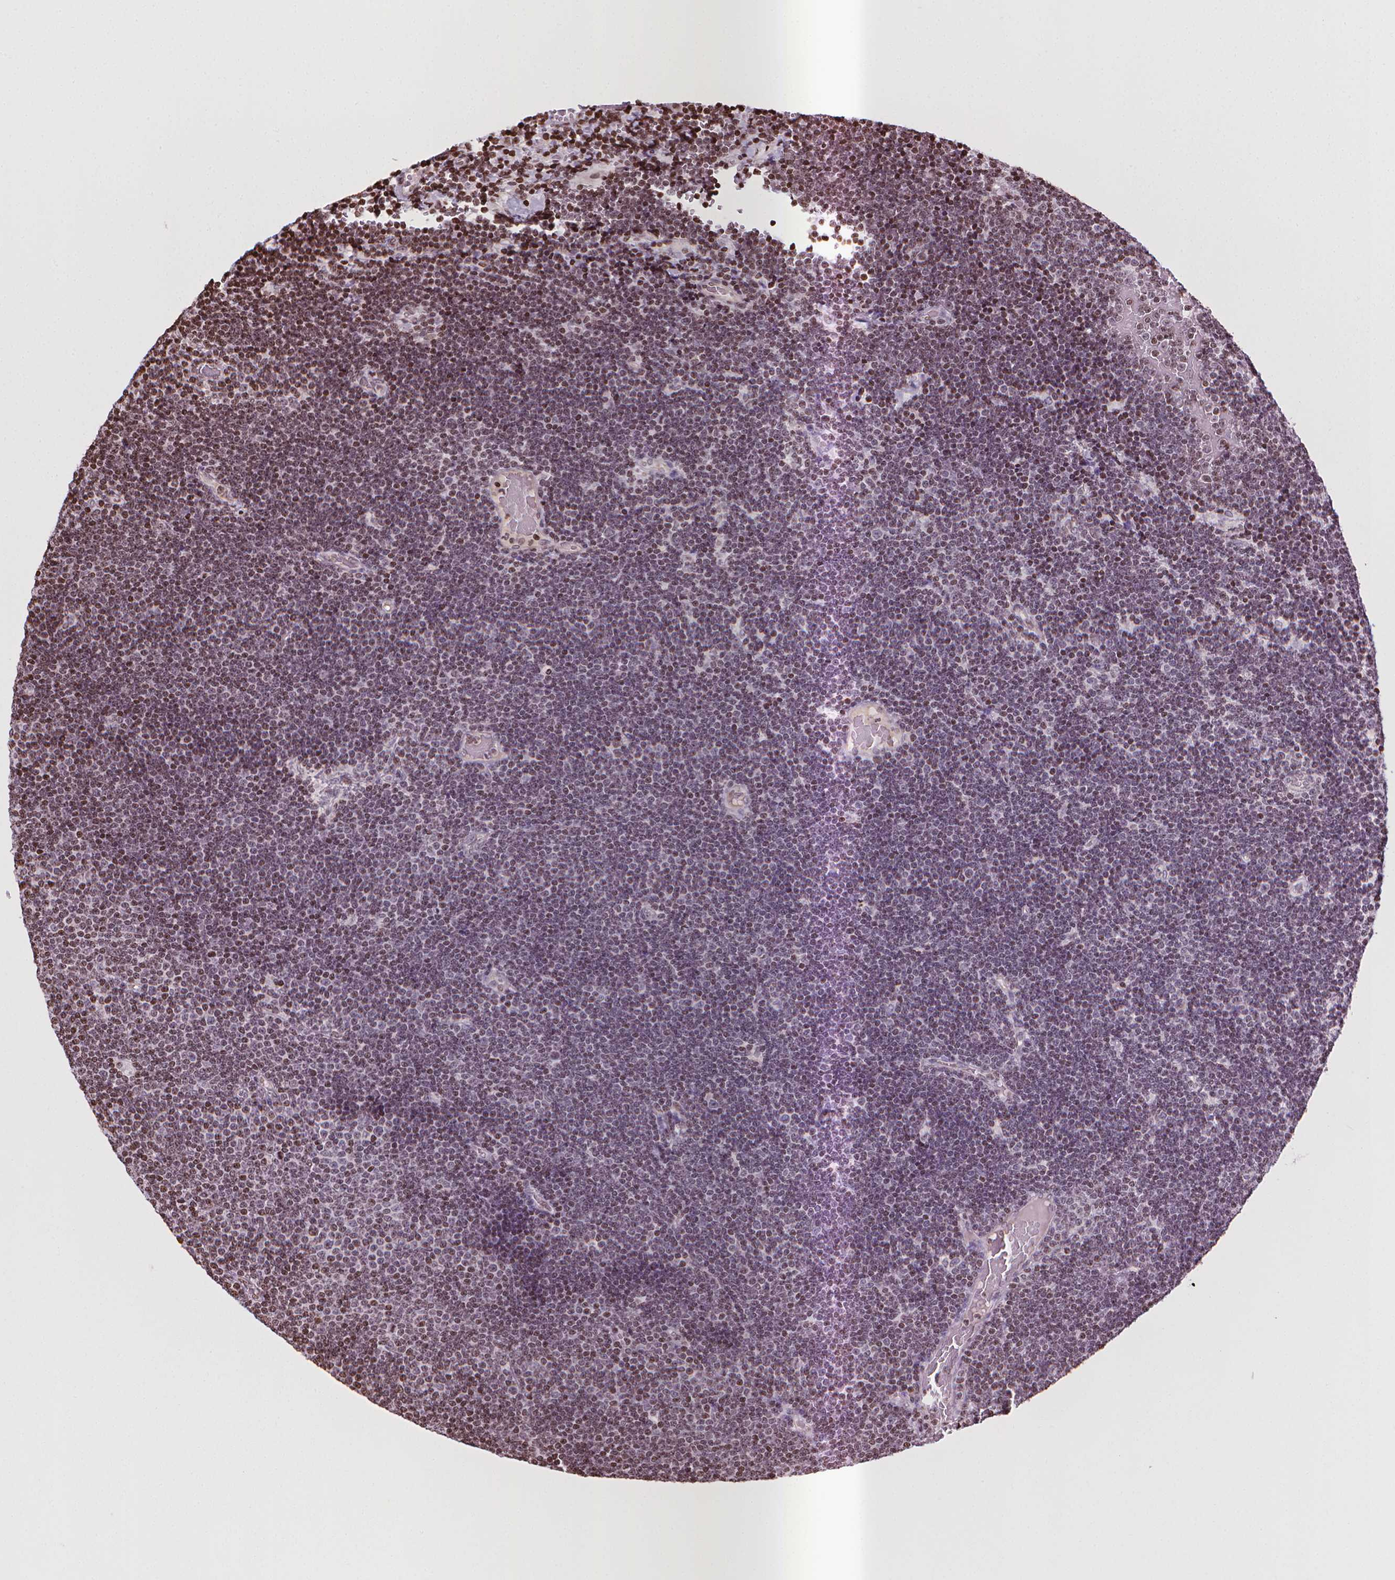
{"staining": {"intensity": "moderate", "quantity": "<25%", "location": "nuclear"}, "tissue": "lymphoma", "cell_type": "Tumor cells", "image_type": "cancer", "snomed": [{"axis": "morphology", "description": "Malignant lymphoma, non-Hodgkin's type, Low grade"}, {"axis": "topography", "description": "Brain"}], "caption": "This photomicrograph demonstrates lymphoma stained with immunohistochemistry (IHC) to label a protein in brown. The nuclear of tumor cells show moderate positivity for the protein. Nuclei are counter-stained blue.", "gene": "PIP4K2A", "patient": {"sex": "female", "age": 66}}